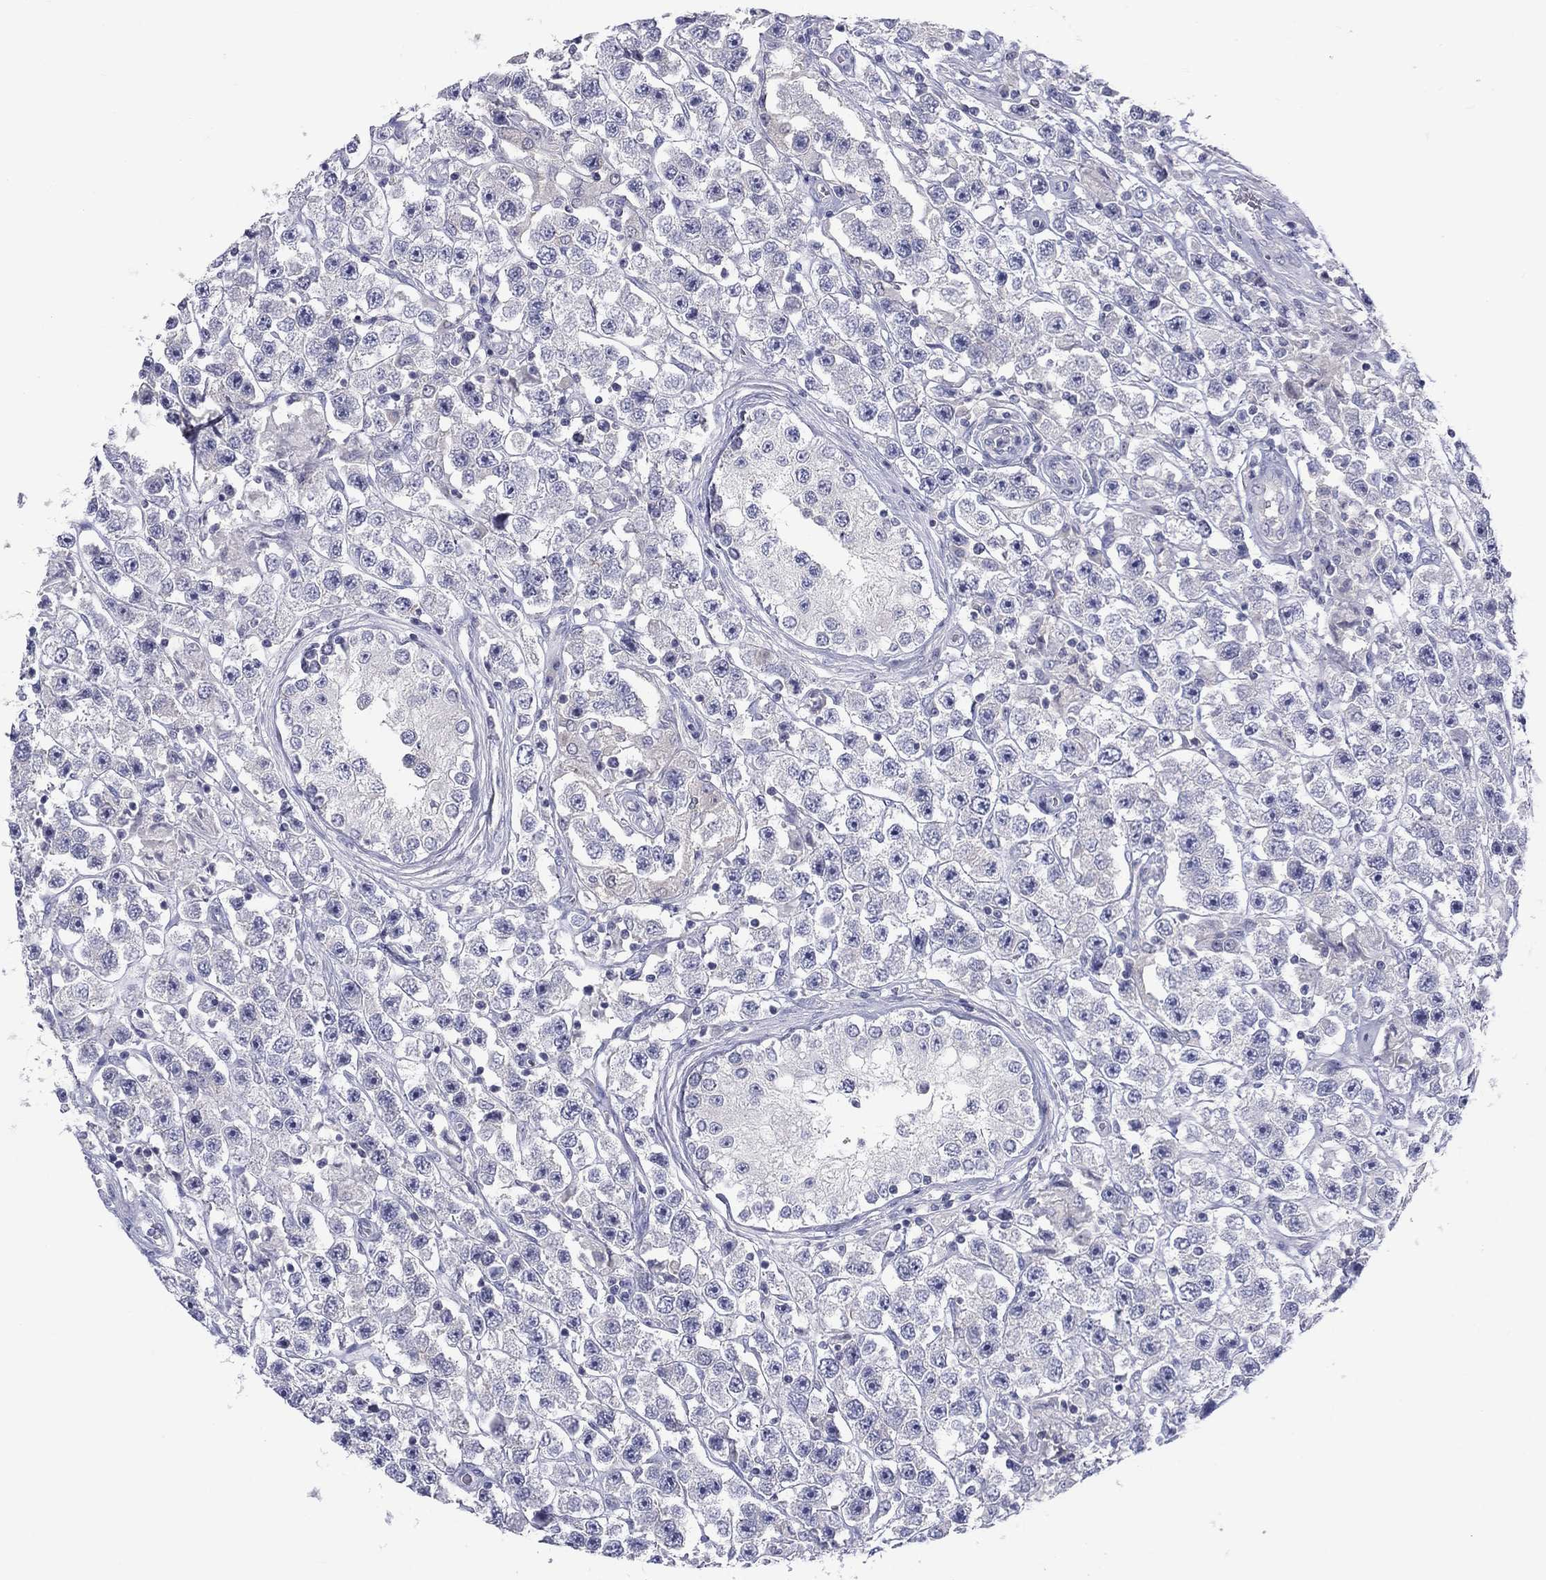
{"staining": {"intensity": "negative", "quantity": "none", "location": "none"}, "tissue": "testis cancer", "cell_type": "Tumor cells", "image_type": "cancer", "snomed": [{"axis": "morphology", "description": "Seminoma, NOS"}, {"axis": "topography", "description": "Testis"}], "caption": "Tumor cells show no significant protein staining in testis cancer. Nuclei are stained in blue.", "gene": "CACNA1A", "patient": {"sex": "male", "age": 45}}